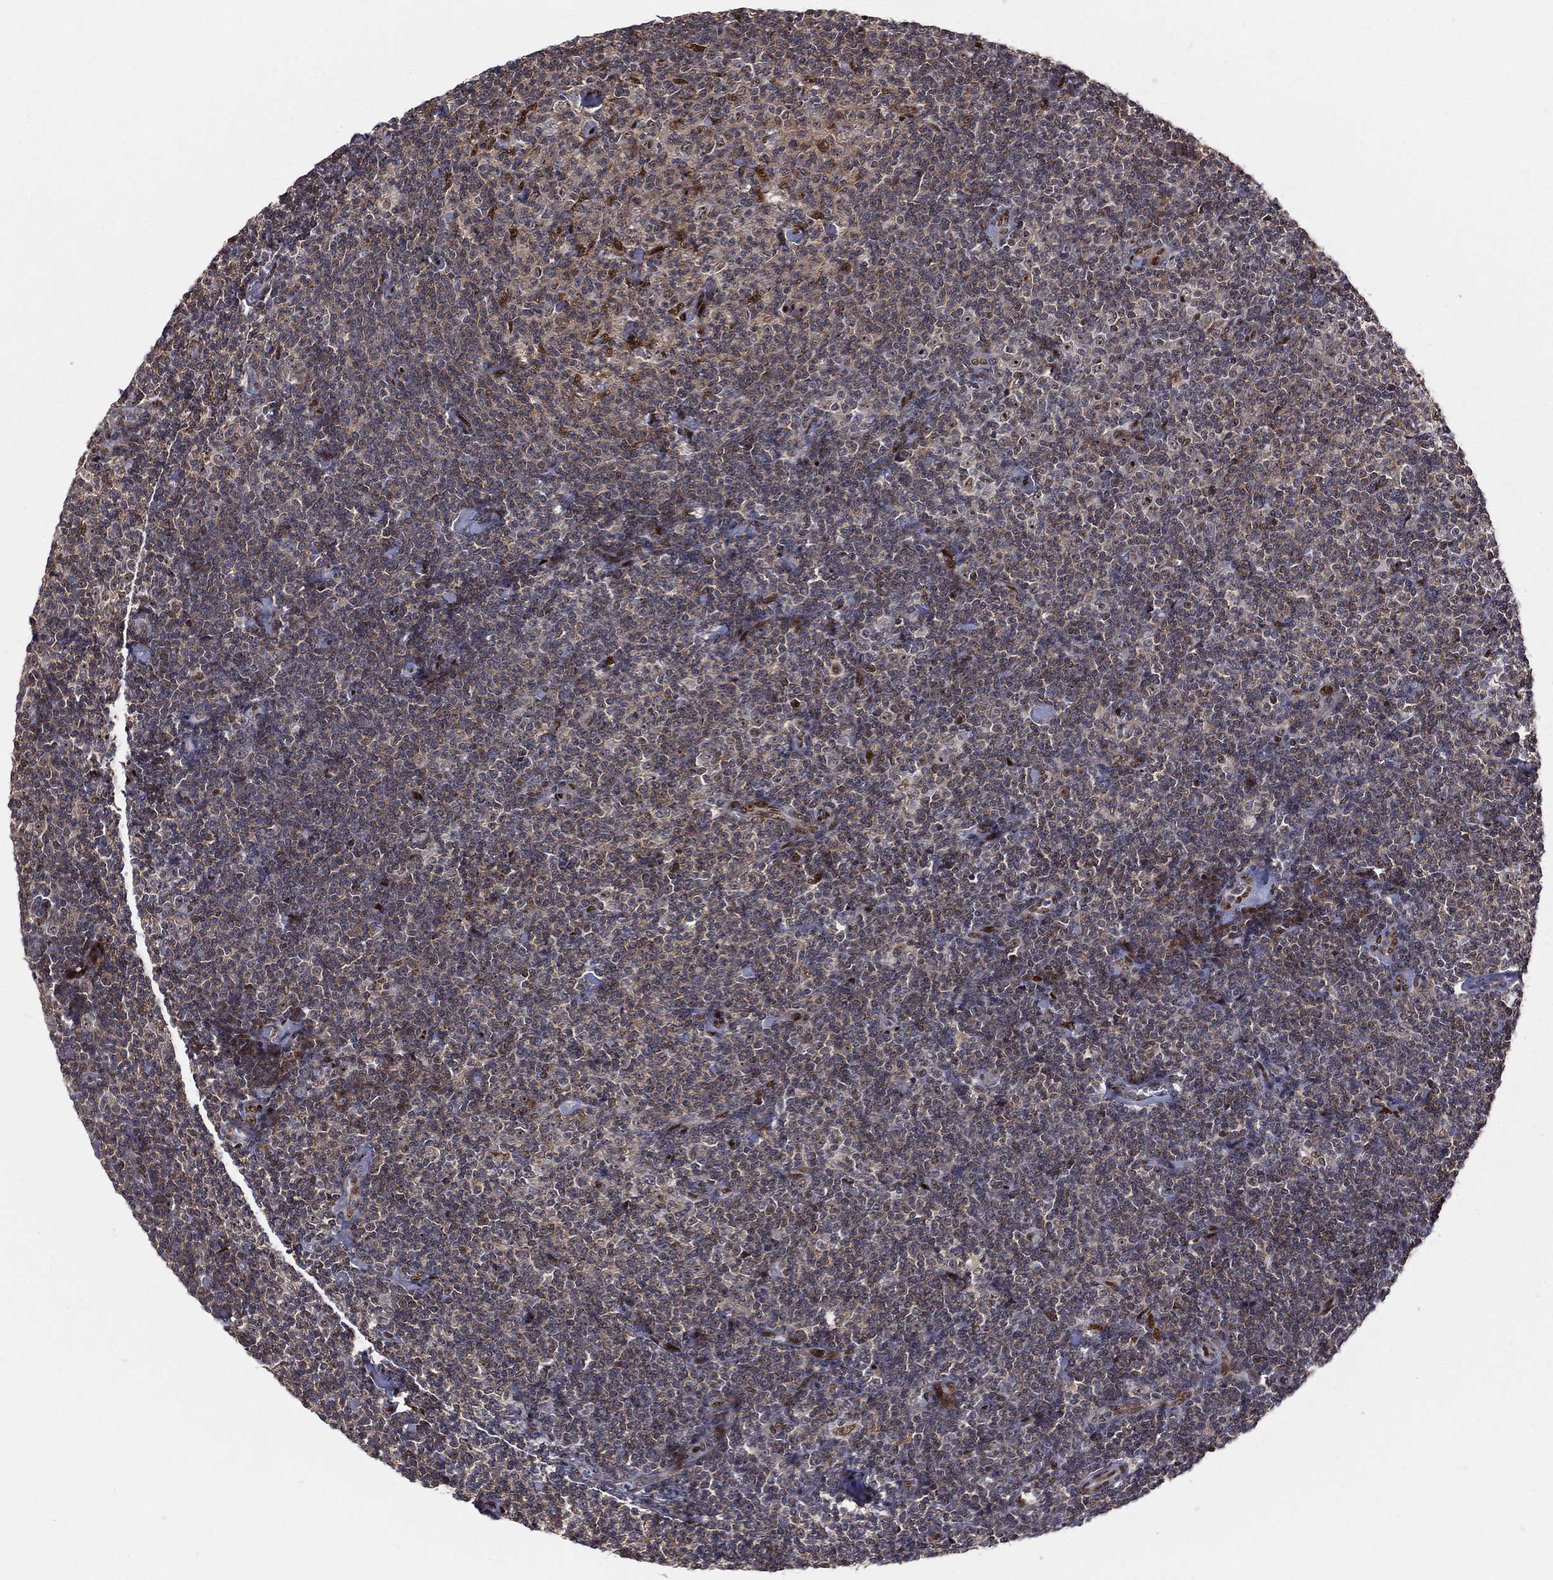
{"staining": {"intensity": "moderate", "quantity": "<25%", "location": "nuclear"}, "tissue": "lymphoma", "cell_type": "Tumor cells", "image_type": "cancer", "snomed": [{"axis": "morphology", "description": "Malignant lymphoma, non-Hodgkin's type, Low grade"}, {"axis": "topography", "description": "Lymph node"}], "caption": "High-magnification brightfield microscopy of lymphoma stained with DAB (3,3'-diaminobenzidine) (brown) and counterstained with hematoxylin (blue). tumor cells exhibit moderate nuclear expression is appreciated in approximately<25% of cells.", "gene": "ZEB1", "patient": {"sex": "male", "age": 81}}